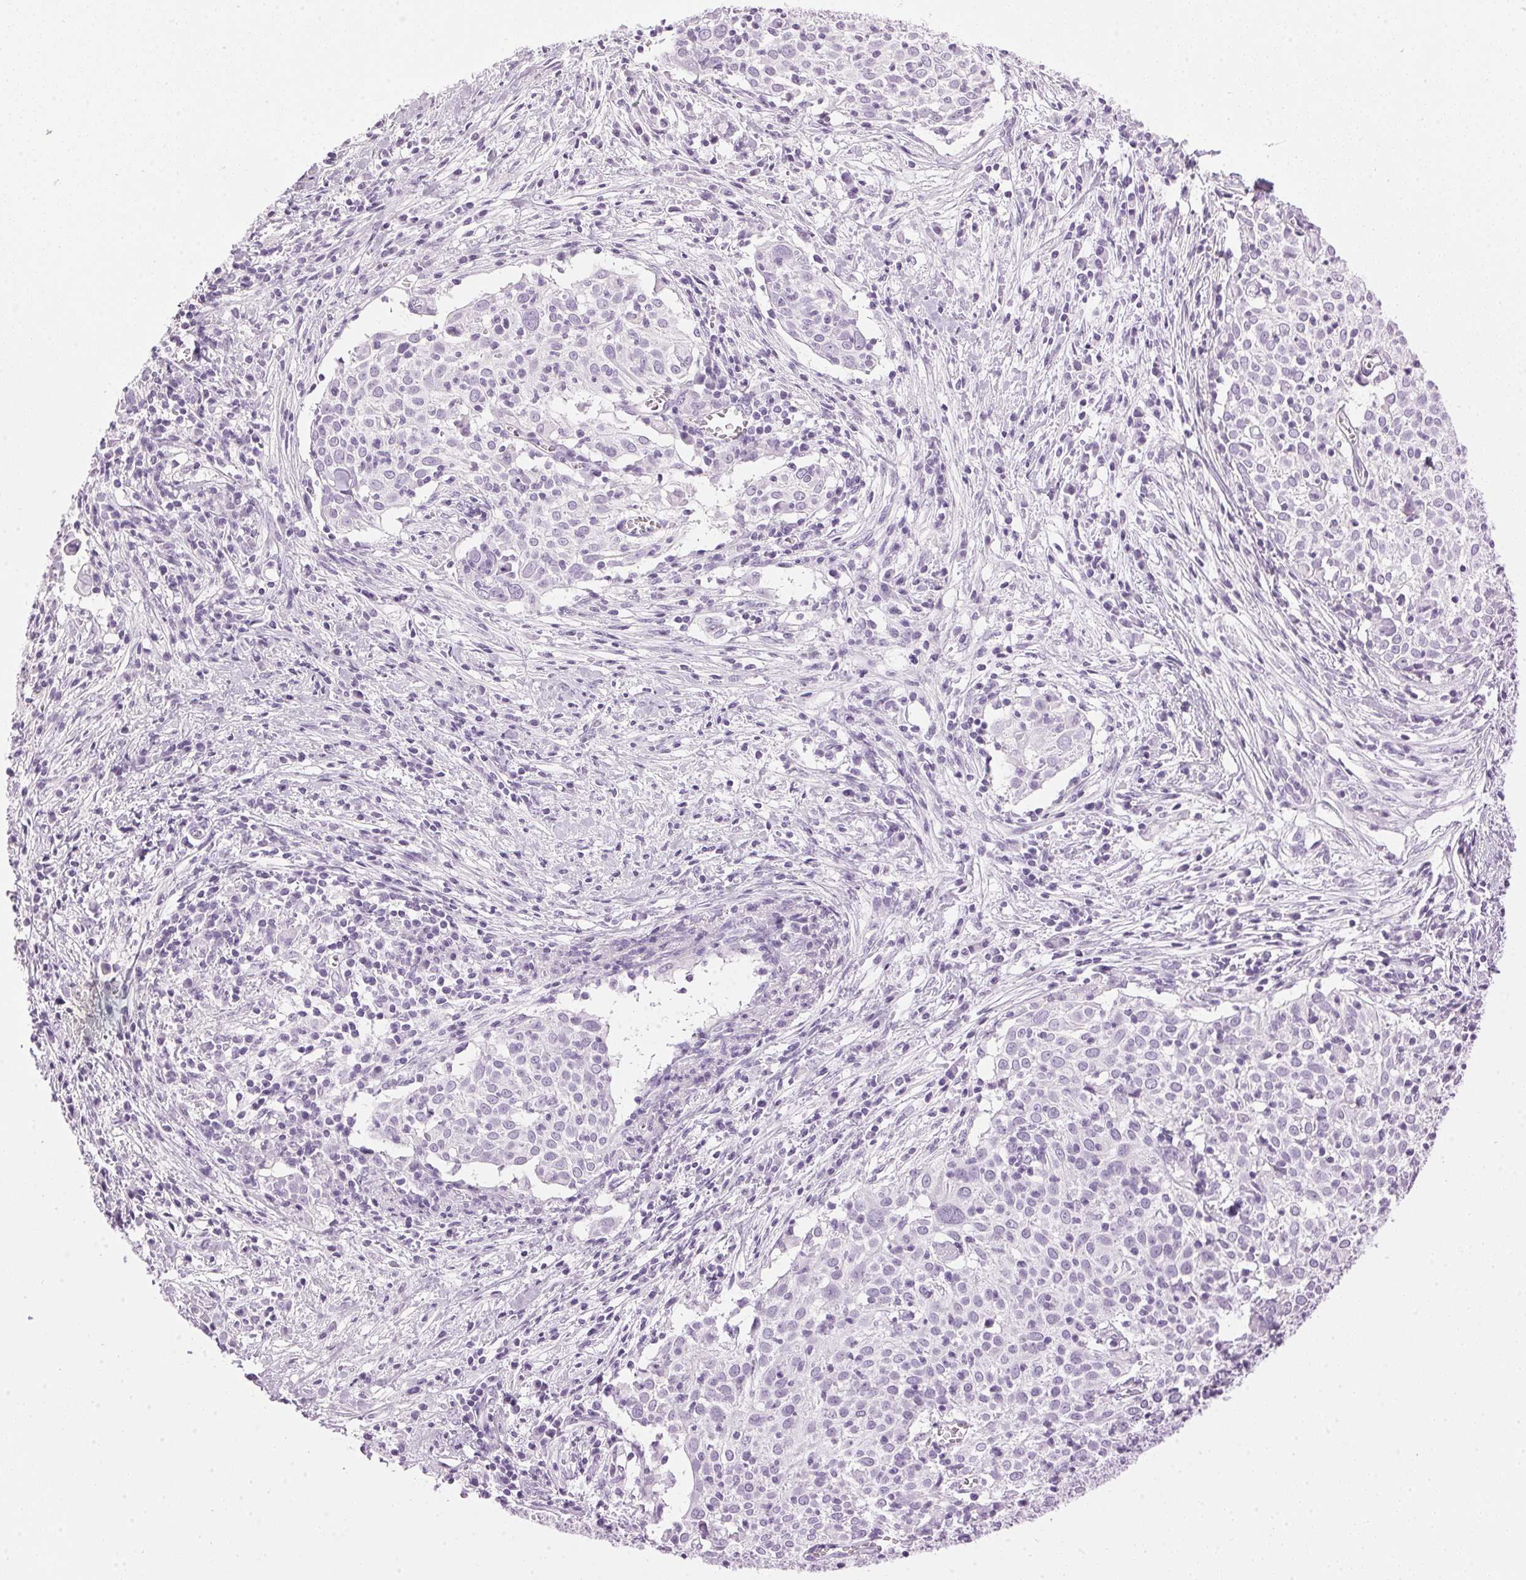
{"staining": {"intensity": "negative", "quantity": "none", "location": "none"}, "tissue": "cervical cancer", "cell_type": "Tumor cells", "image_type": "cancer", "snomed": [{"axis": "morphology", "description": "Squamous cell carcinoma, NOS"}, {"axis": "topography", "description": "Cervix"}], "caption": "DAB immunohistochemical staining of human cervical squamous cell carcinoma displays no significant staining in tumor cells.", "gene": "SP7", "patient": {"sex": "female", "age": 39}}